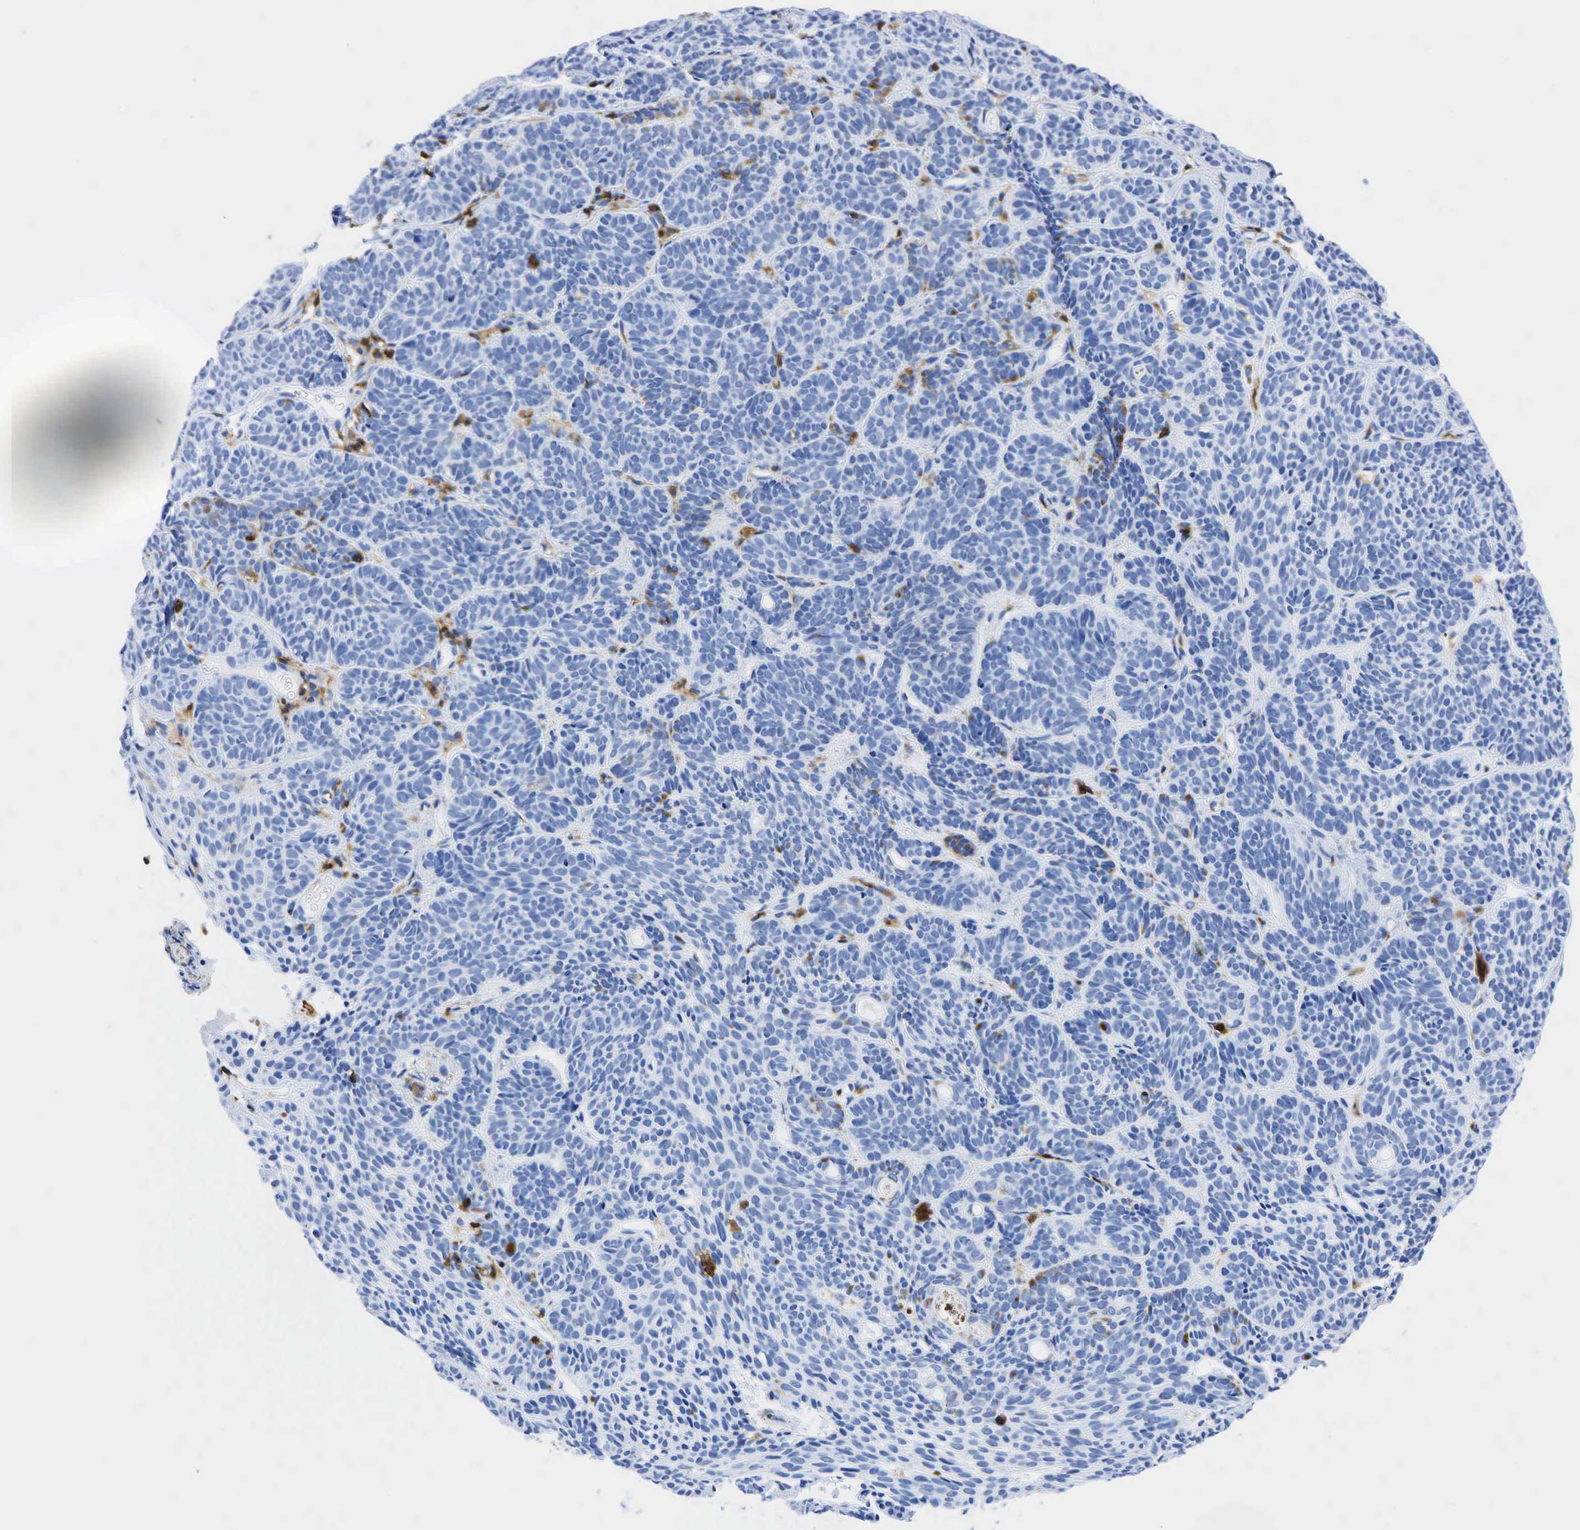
{"staining": {"intensity": "negative", "quantity": "none", "location": "none"}, "tissue": "skin cancer", "cell_type": "Tumor cells", "image_type": "cancer", "snomed": [{"axis": "morphology", "description": "Basal cell carcinoma"}, {"axis": "topography", "description": "Skin"}], "caption": "Basal cell carcinoma (skin) stained for a protein using IHC reveals no positivity tumor cells.", "gene": "PTPRC", "patient": {"sex": "female", "age": 62}}